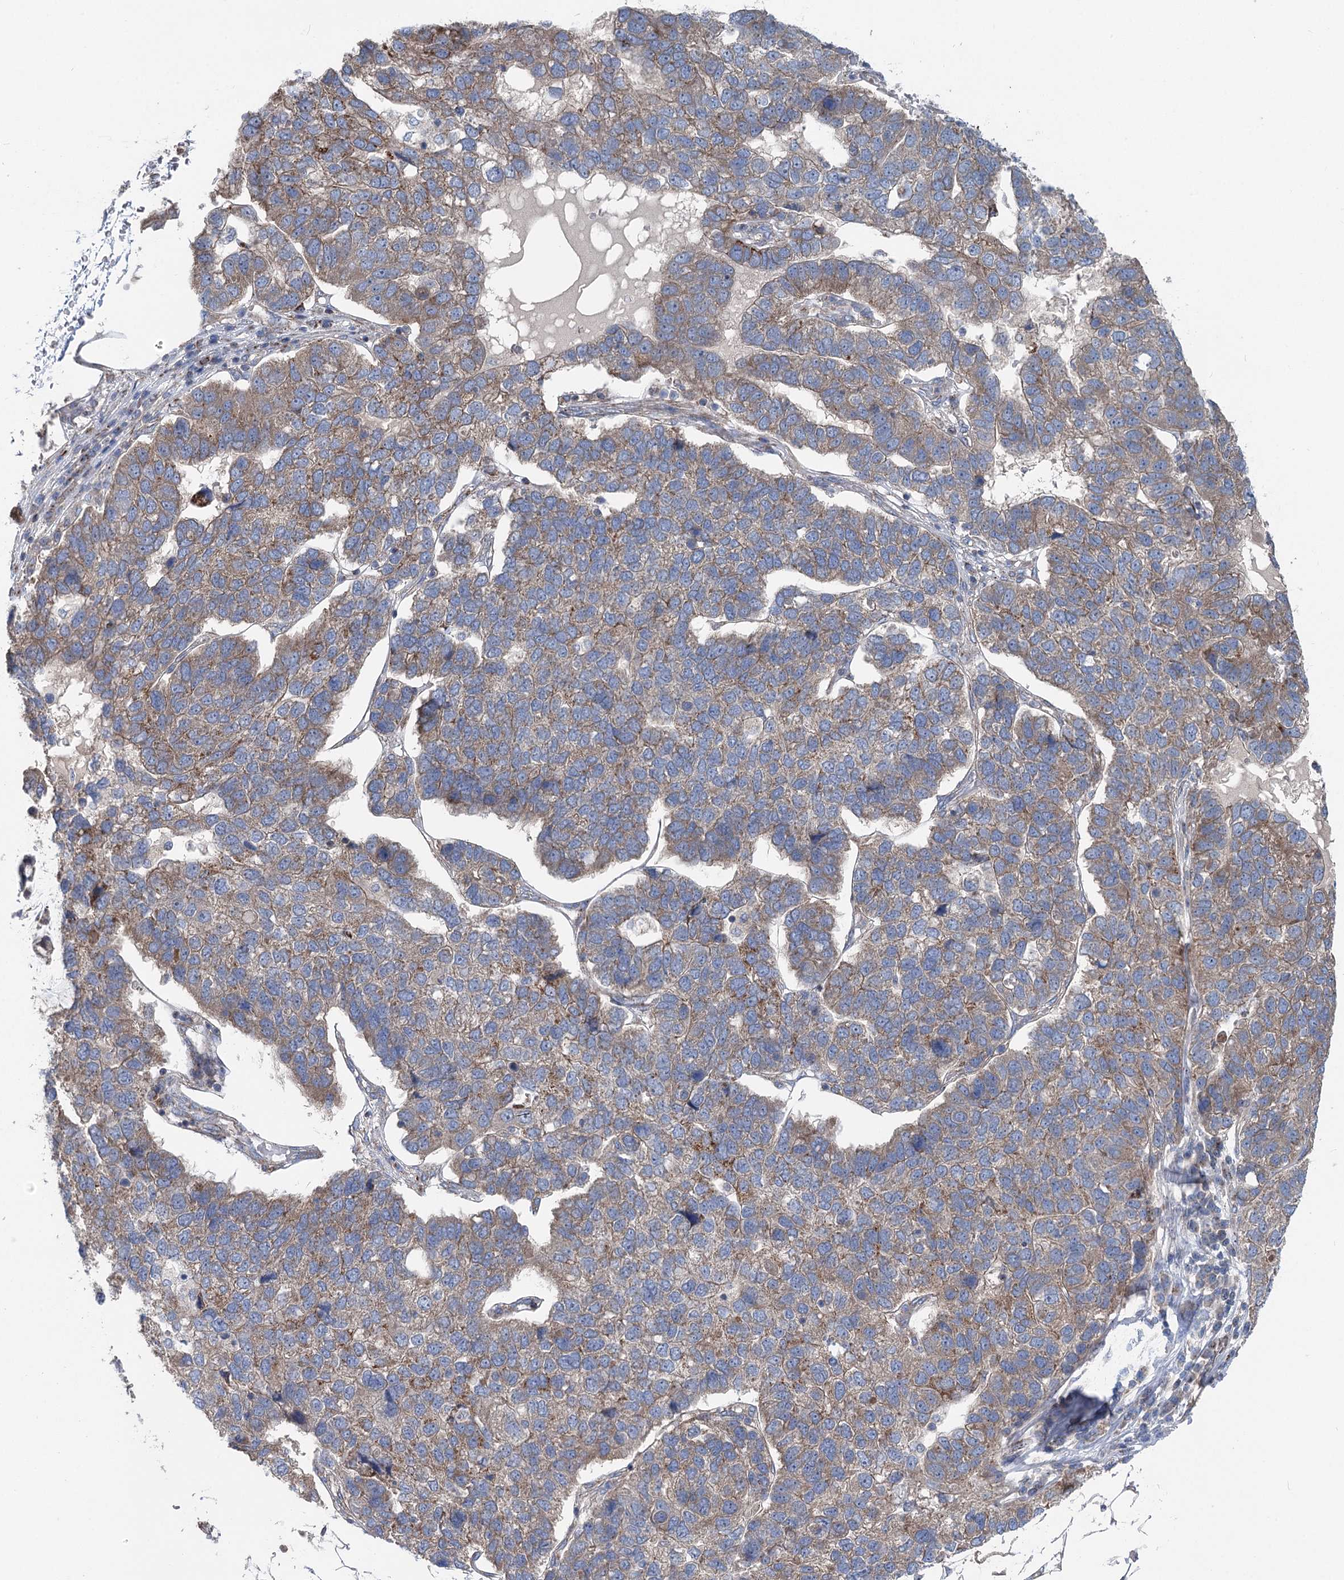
{"staining": {"intensity": "weak", "quantity": ">75%", "location": "cytoplasmic/membranous"}, "tissue": "pancreatic cancer", "cell_type": "Tumor cells", "image_type": "cancer", "snomed": [{"axis": "morphology", "description": "Adenocarcinoma, NOS"}, {"axis": "topography", "description": "Pancreas"}], "caption": "Immunohistochemistry (IHC) histopathology image of adenocarcinoma (pancreatic) stained for a protein (brown), which shows low levels of weak cytoplasmic/membranous staining in approximately >75% of tumor cells.", "gene": "MARK2", "patient": {"sex": "female", "age": 61}}